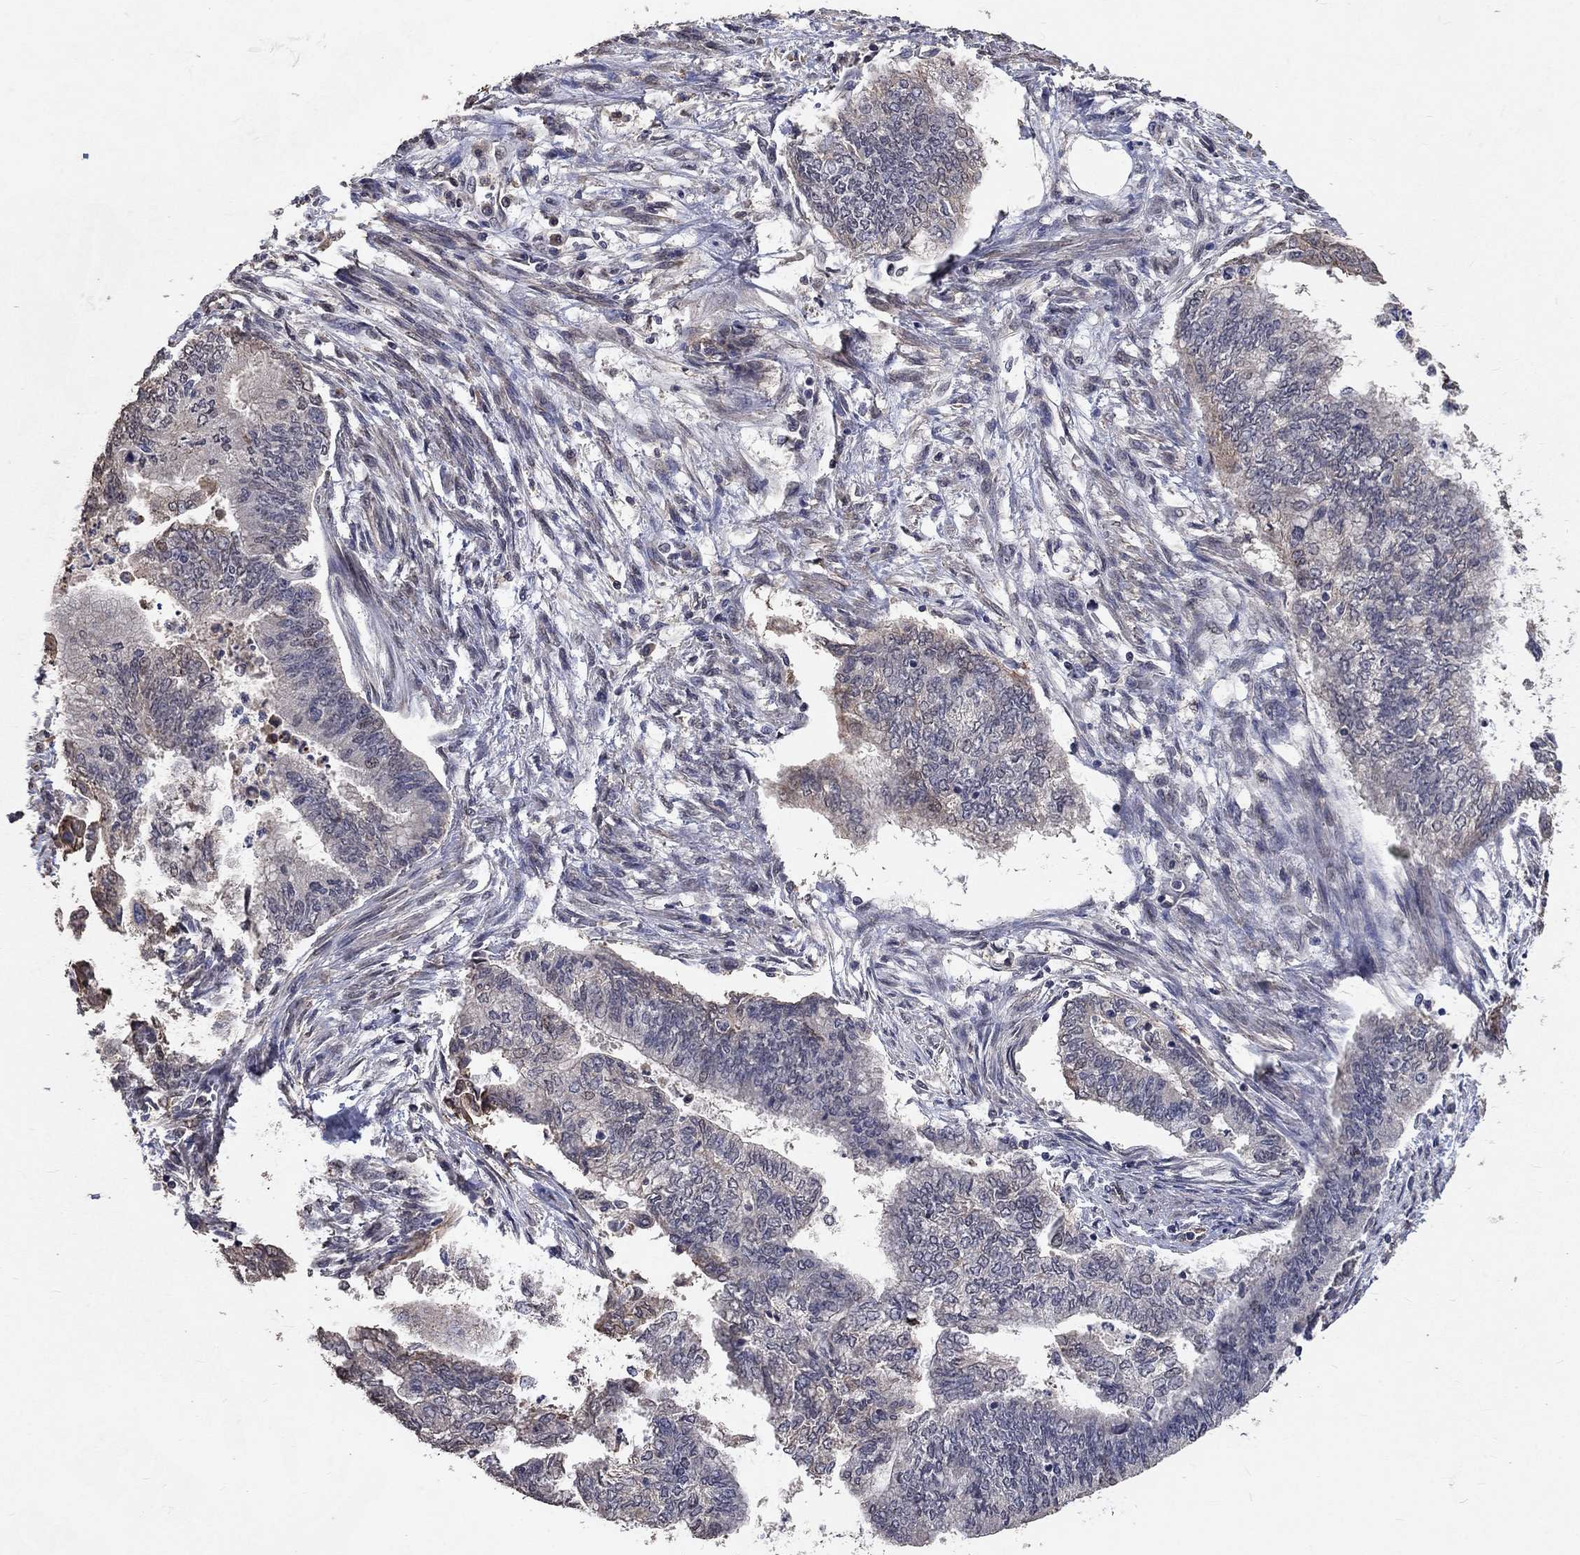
{"staining": {"intensity": "negative", "quantity": "none", "location": "none"}, "tissue": "endometrial cancer", "cell_type": "Tumor cells", "image_type": "cancer", "snomed": [{"axis": "morphology", "description": "Adenocarcinoma, NOS"}, {"axis": "topography", "description": "Endometrium"}], "caption": "High power microscopy histopathology image of an IHC micrograph of endometrial adenocarcinoma, revealing no significant expression in tumor cells.", "gene": "CHST5", "patient": {"sex": "female", "age": 65}}